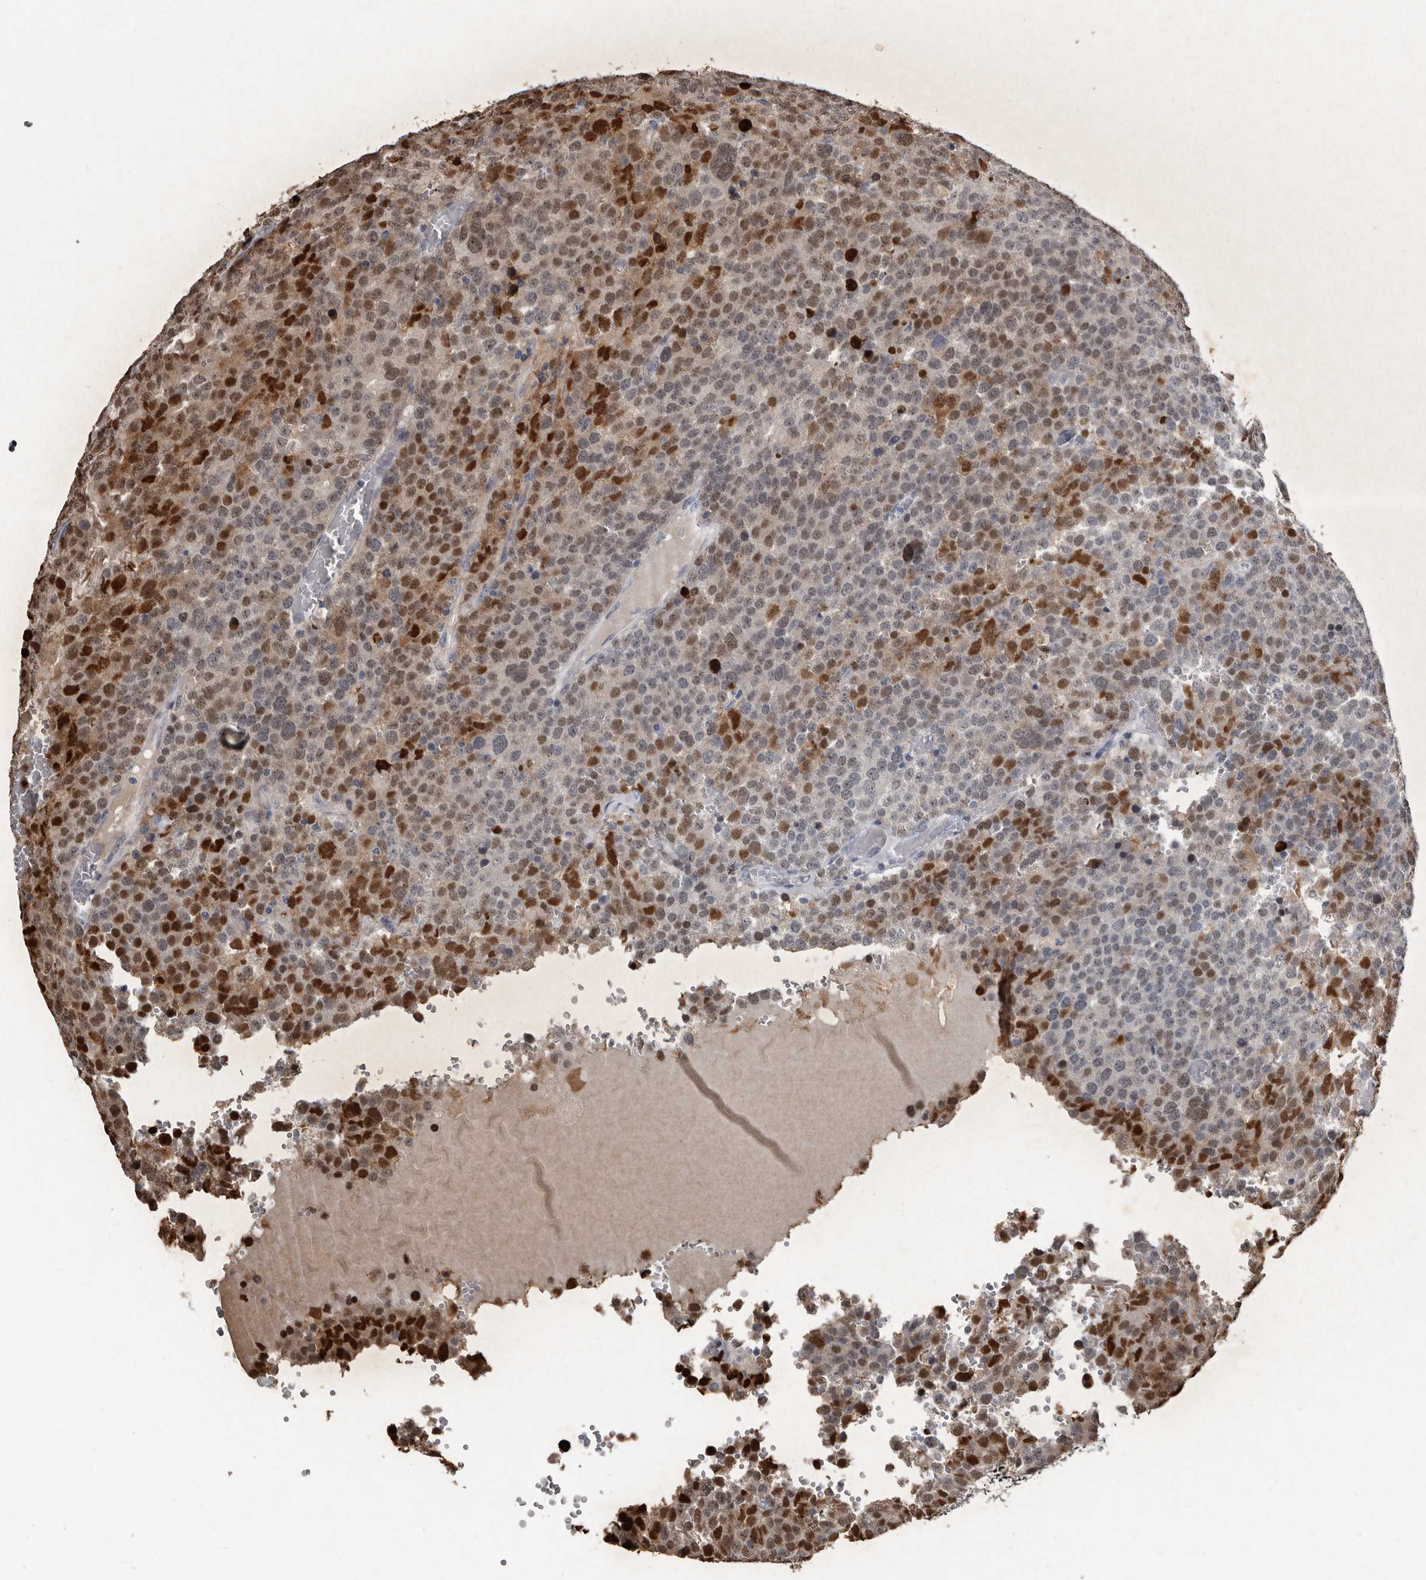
{"staining": {"intensity": "strong", "quantity": "25%-75%", "location": "nuclear"}, "tissue": "testis cancer", "cell_type": "Tumor cells", "image_type": "cancer", "snomed": [{"axis": "morphology", "description": "Seminoma, NOS"}, {"axis": "topography", "description": "Testis"}], "caption": "The image reveals a brown stain indicating the presence of a protein in the nuclear of tumor cells in seminoma (testis). (Stains: DAB (3,3'-diaminobenzidine) in brown, nuclei in blue, Microscopy: brightfield microscopy at high magnification).", "gene": "DHPS", "patient": {"sex": "male", "age": 71}}